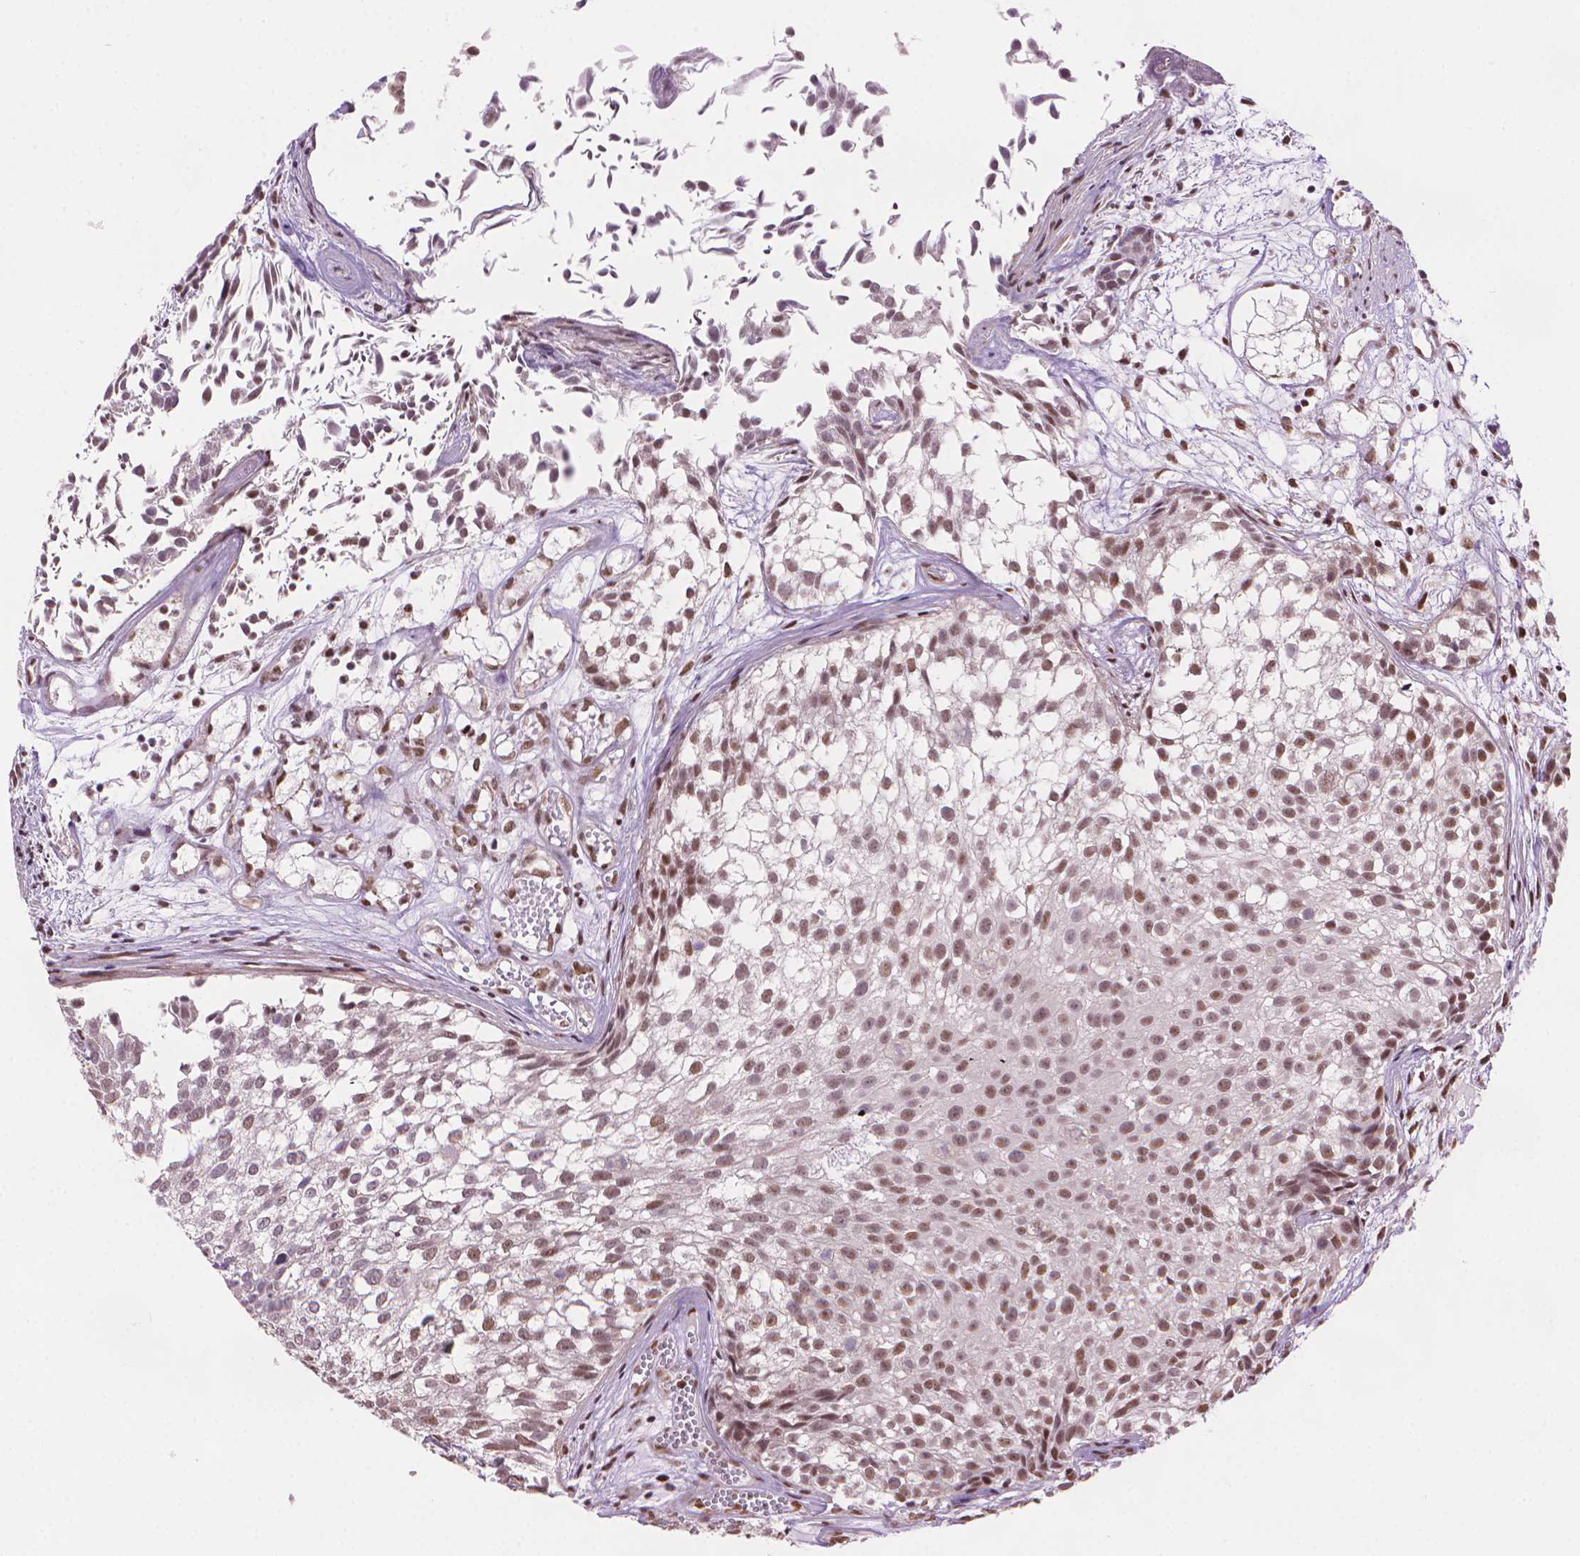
{"staining": {"intensity": "moderate", "quantity": ">75%", "location": "nuclear"}, "tissue": "urothelial cancer", "cell_type": "Tumor cells", "image_type": "cancer", "snomed": [{"axis": "morphology", "description": "Urothelial carcinoma, Low grade"}, {"axis": "topography", "description": "Urinary bladder"}], "caption": "Immunohistochemical staining of human urothelial carcinoma (low-grade) exhibits moderate nuclear protein positivity in about >75% of tumor cells.", "gene": "UBN1", "patient": {"sex": "male", "age": 70}}